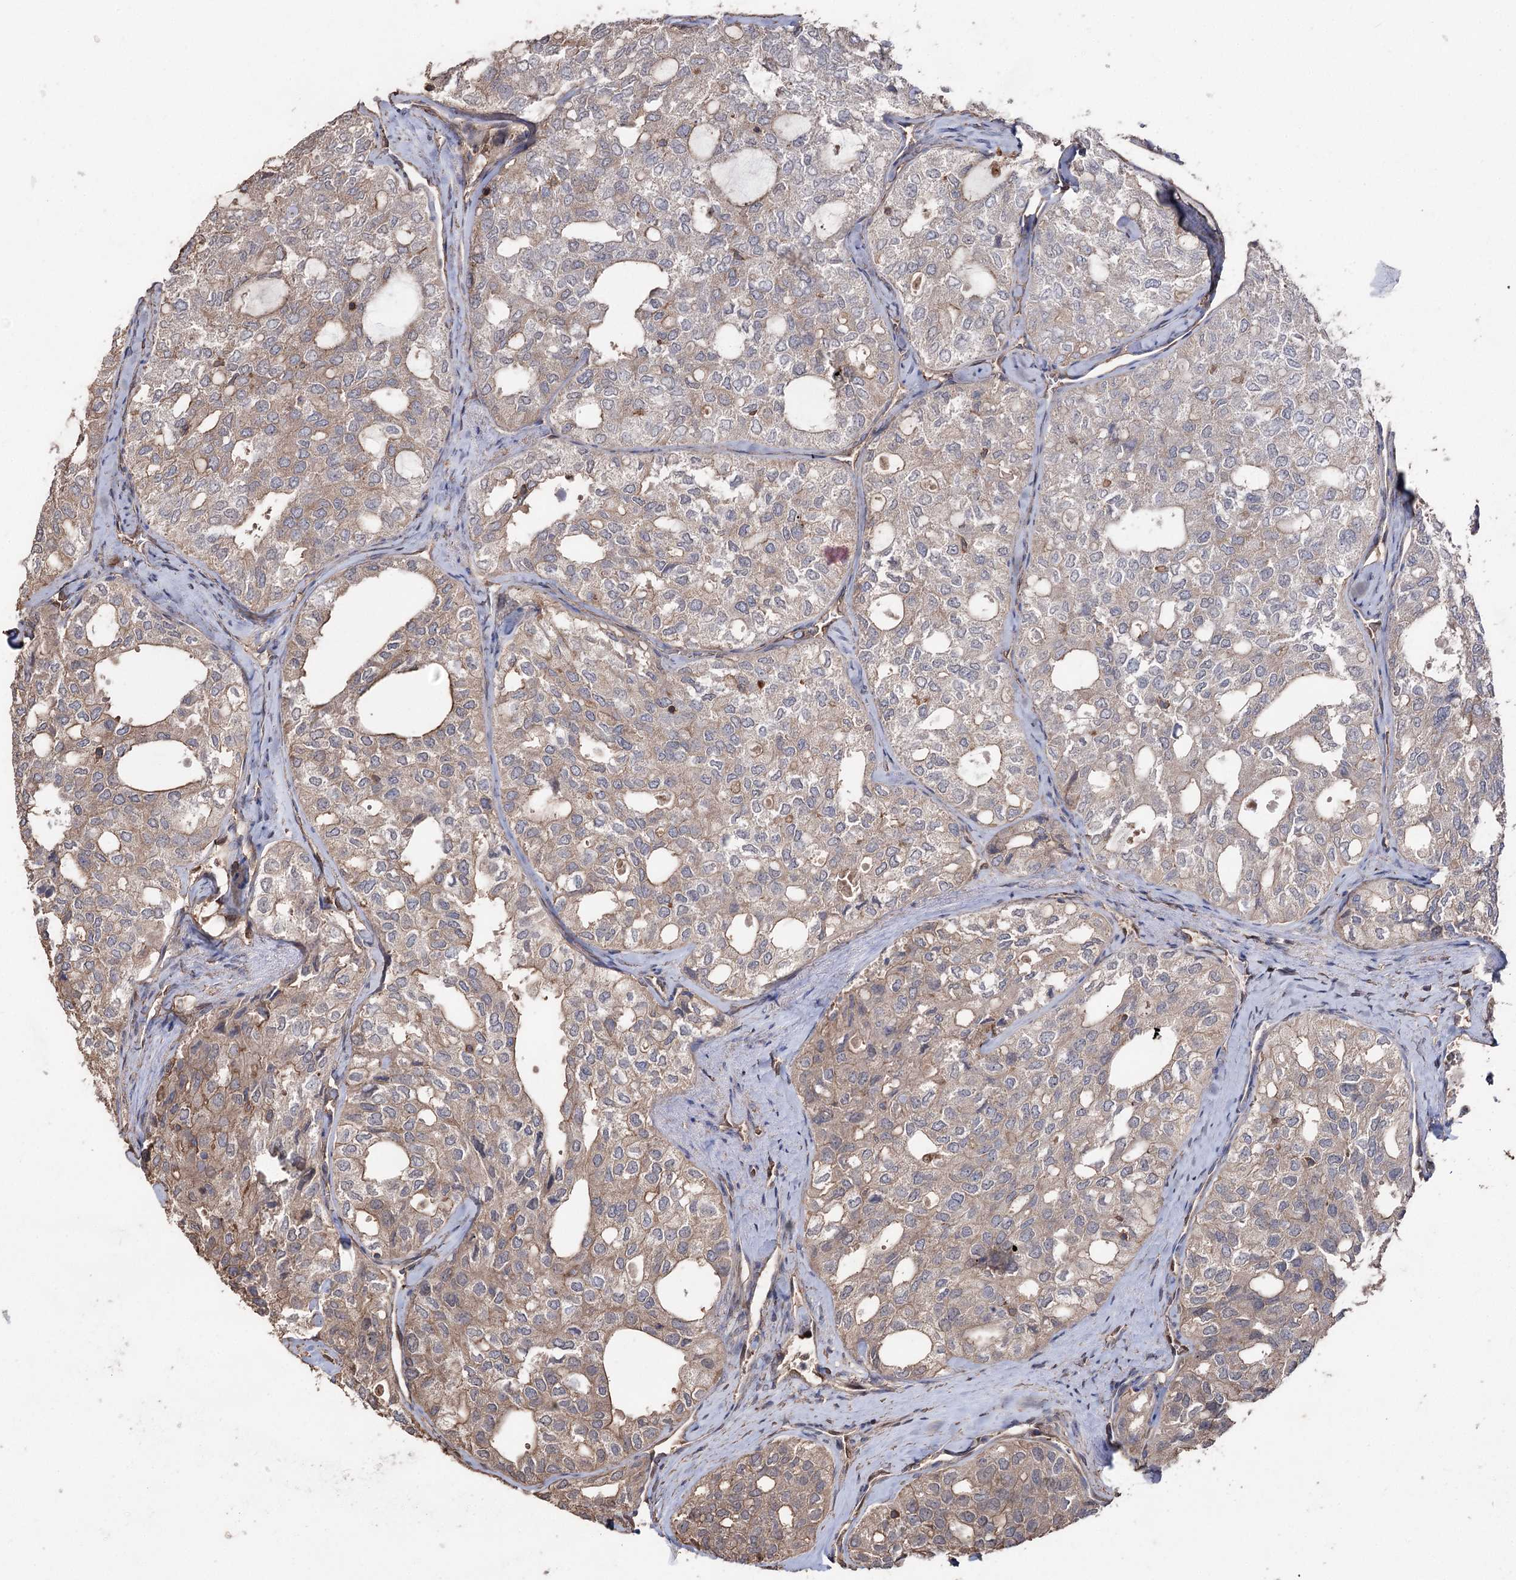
{"staining": {"intensity": "weak", "quantity": "<25%", "location": "cytoplasmic/membranous"}, "tissue": "thyroid cancer", "cell_type": "Tumor cells", "image_type": "cancer", "snomed": [{"axis": "morphology", "description": "Follicular adenoma carcinoma, NOS"}, {"axis": "topography", "description": "Thyroid gland"}], "caption": "The photomicrograph shows no staining of tumor cells in thyroid follicular adenoma carcinoma.", "gene": "FAM13B", "patient": {"sex": "male", "age": 75}}